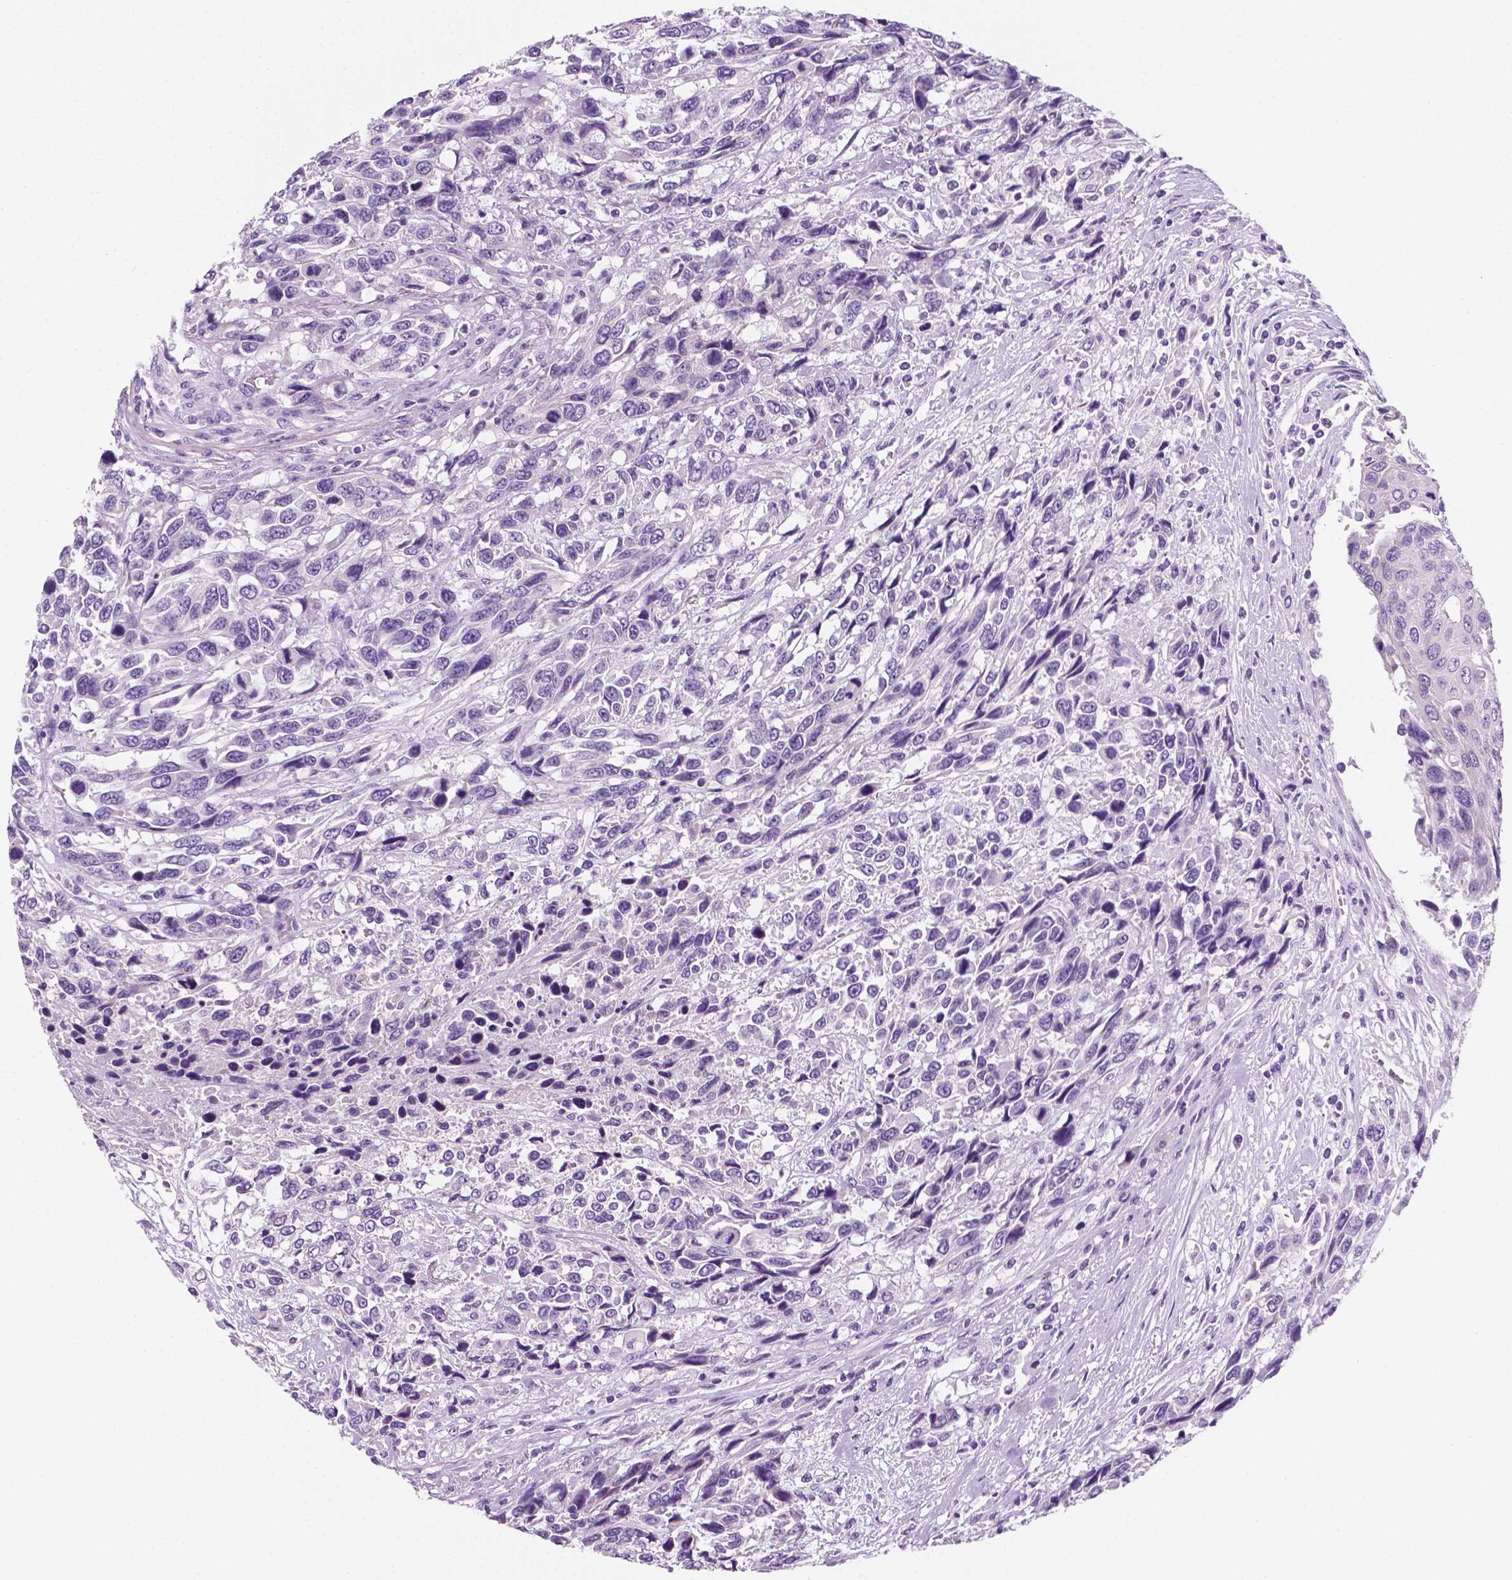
{"staining": {"intensity": "negative", "quantity": "none", "location": "none"}, "tissue": "urothelial cancer", "cell_type": "Tumor cells", "image_type": "cancer", "snomed": [{"axis": "morphology", "description": "Urothelial carcinoma, High grade"}, {"axis": "topography", "description": "Urinary bladder"}], "caption": "DAB immunohistochemical staining of human high-grade urothelial carcinoma demonstrates no significant staining in tumor cells.", "gene": "PPL", "patient": {"sex": "female", "age": 70}}